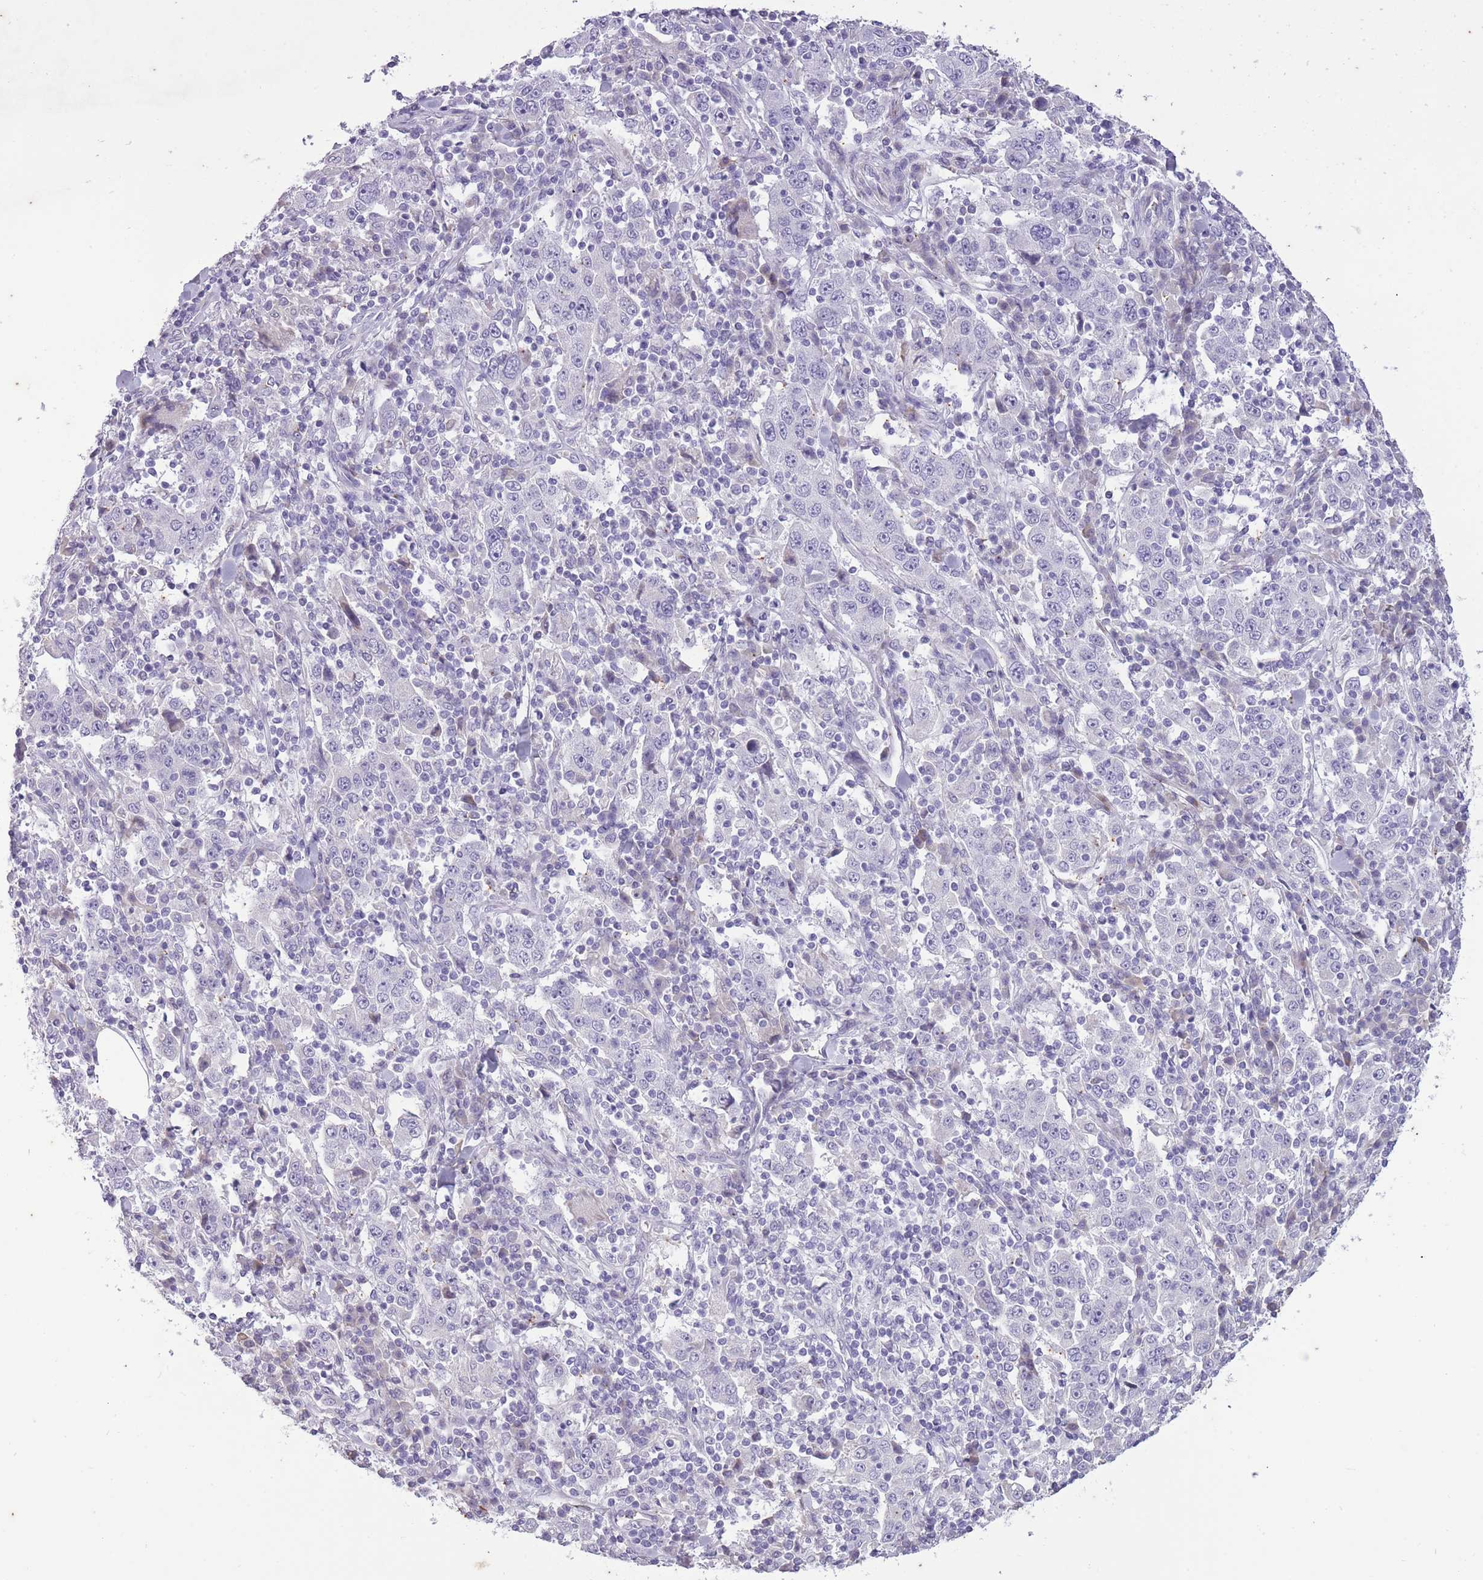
{"staining": {"intensity": "negative", "quantity": "none", "location": "none"}, "tissue": "stomach cancer", "cell_type": "Tumor cells", "image_type": "cancer", "snomed": [{"axis": "morphology", "description": "Normal tissue, NOS"}, {"axis": "morphology", "description": "Adenocarcinoma, NOS"}, {"axis": "topography", "description": "Stomach, upper"}, {"axis": "topography", "description": "Stomach"}], "caption": "This is a histopathology image of immunohistochemistry staining of adenocarcinoma (stomach), which shows no positivity in tumor cells. (DAB IHC visualized using brightfield microscopy, high magnification).", "gene": "CNTNAP3", "patient": {"sex": "male", "age": 59}}